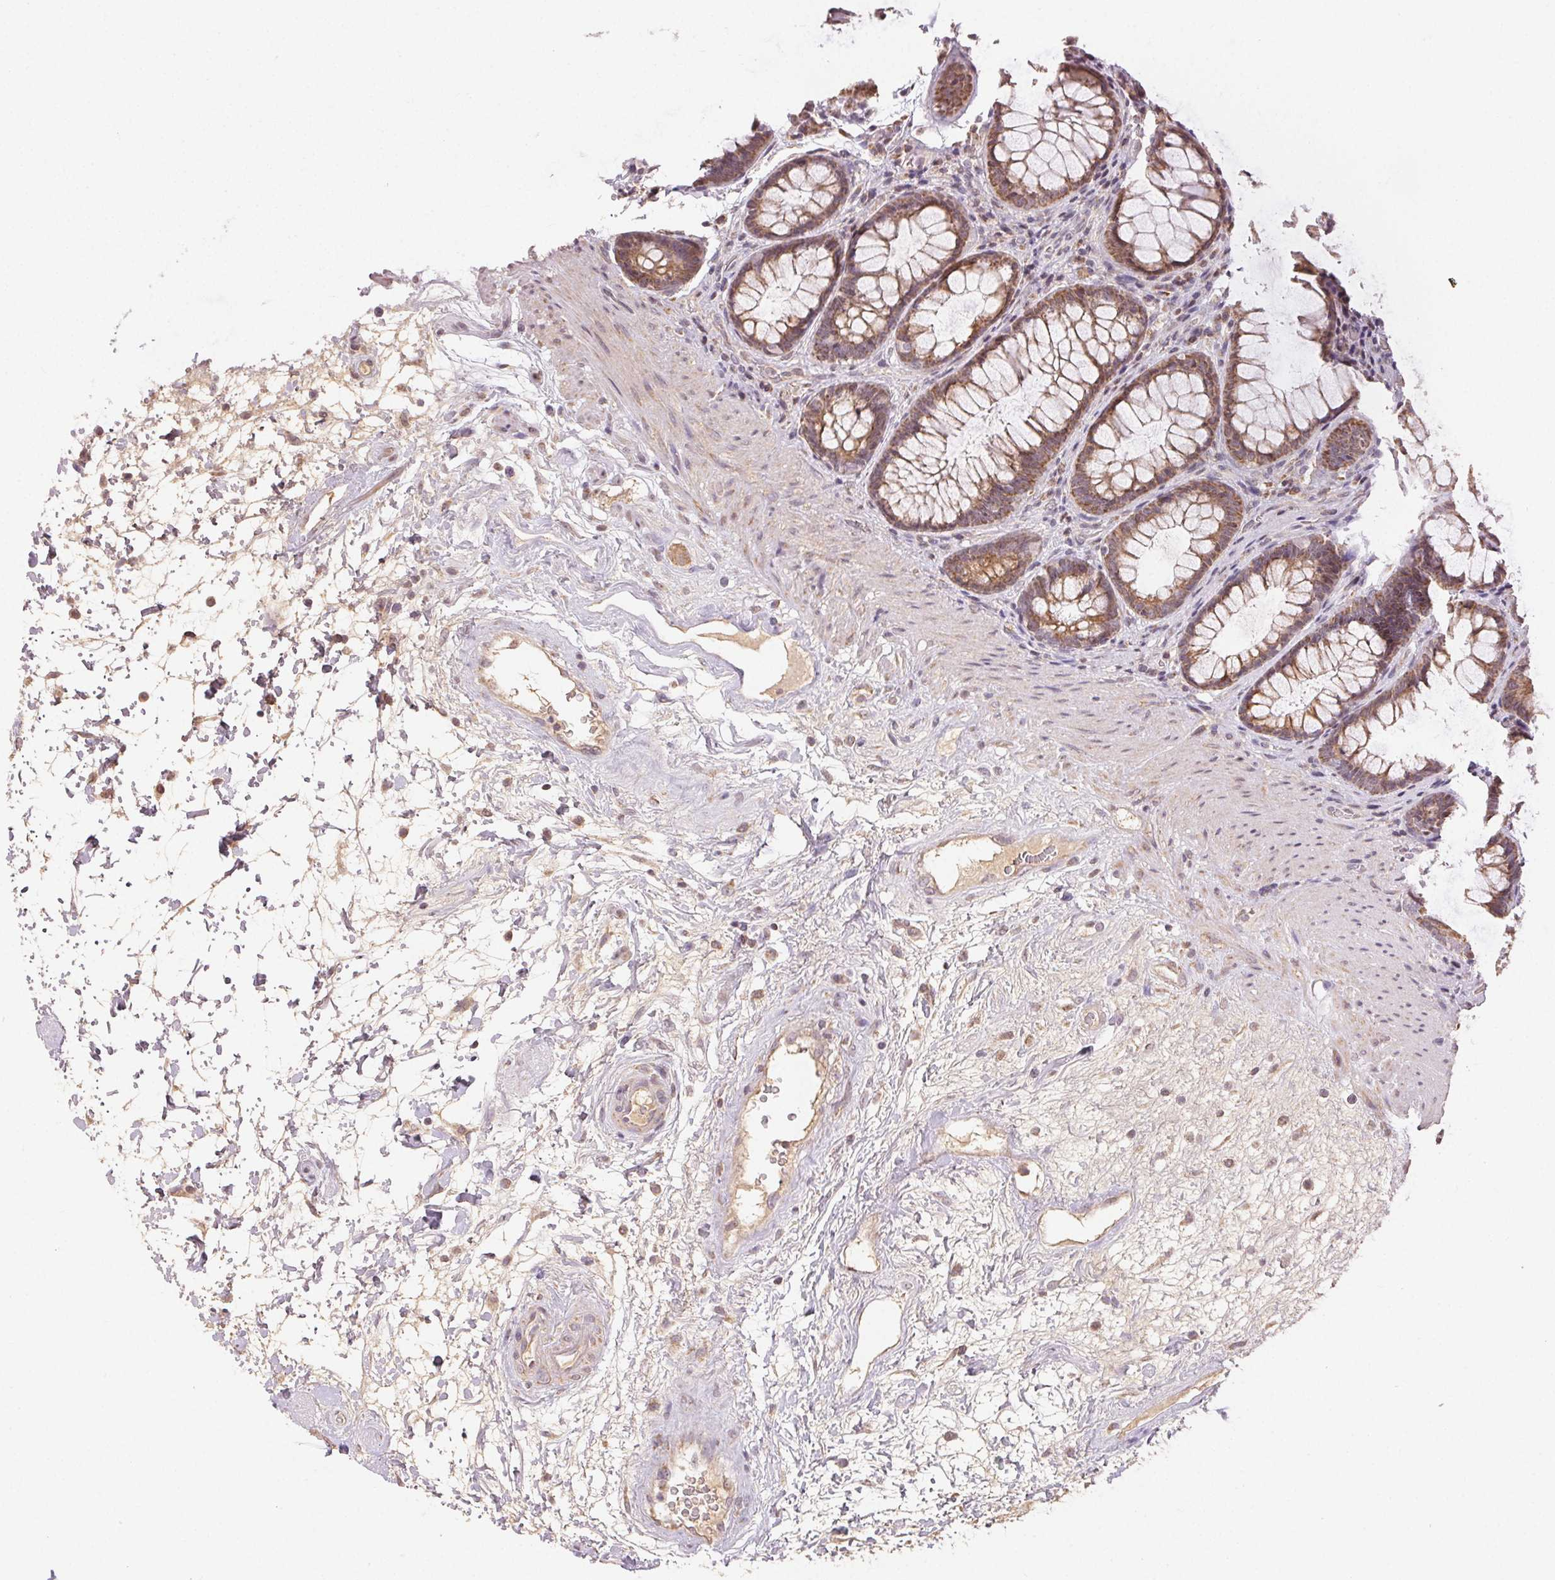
{"staining": {"intensity": "moderate", "quantity": ">75%", "location": "cytoplasmic/membranous"}, "tissue": "rectum", "cell_type": "Glandular cells", "image_type": "normal", "snomed": [{"axis": "morphology", "description": "Normal tissue, NOS"}, {"axis": "topography", "description": "Rectum"}], "caption": "This image reveals immunohistochemistry (IHC) staining of benign human rectum, with medium moderate cytoplasmic/membranous staining in about >75% of glandular cells.", "gene": "CLASP1", "patient": {"sex": "male", "age": 72}}